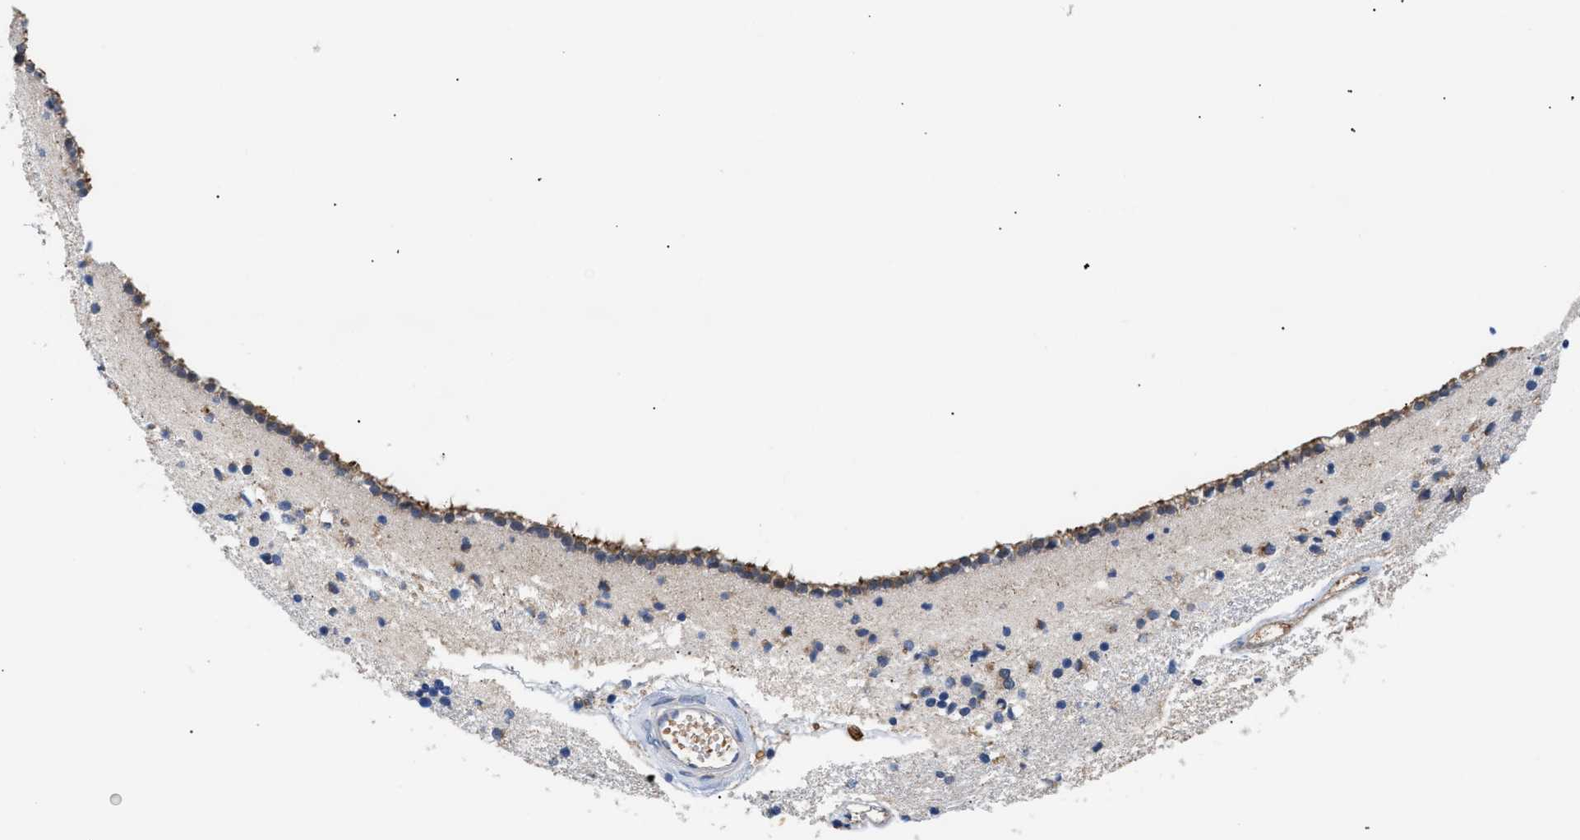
{"staining": {"intensity": "moderate", "quantity": "25%-75%", "location": "cytoplasmic/membranous"}, "tissue": "caudate", "cell_type": "Glial cells", "image_type": "normal", "snomed": [{"axis": "morphology", "description": "Normal tissue, NOS"}, {"axis": "topography", "description": "Lateral ventricle wall"}], "caption": "Benign caudate shows moderate cytoplasmic/membranous expression in about 25%-75% of glial cells, visualized by immunohistochemistry.", "gene": "RINT1", "patient": {"sex": "male", "age": 45}}